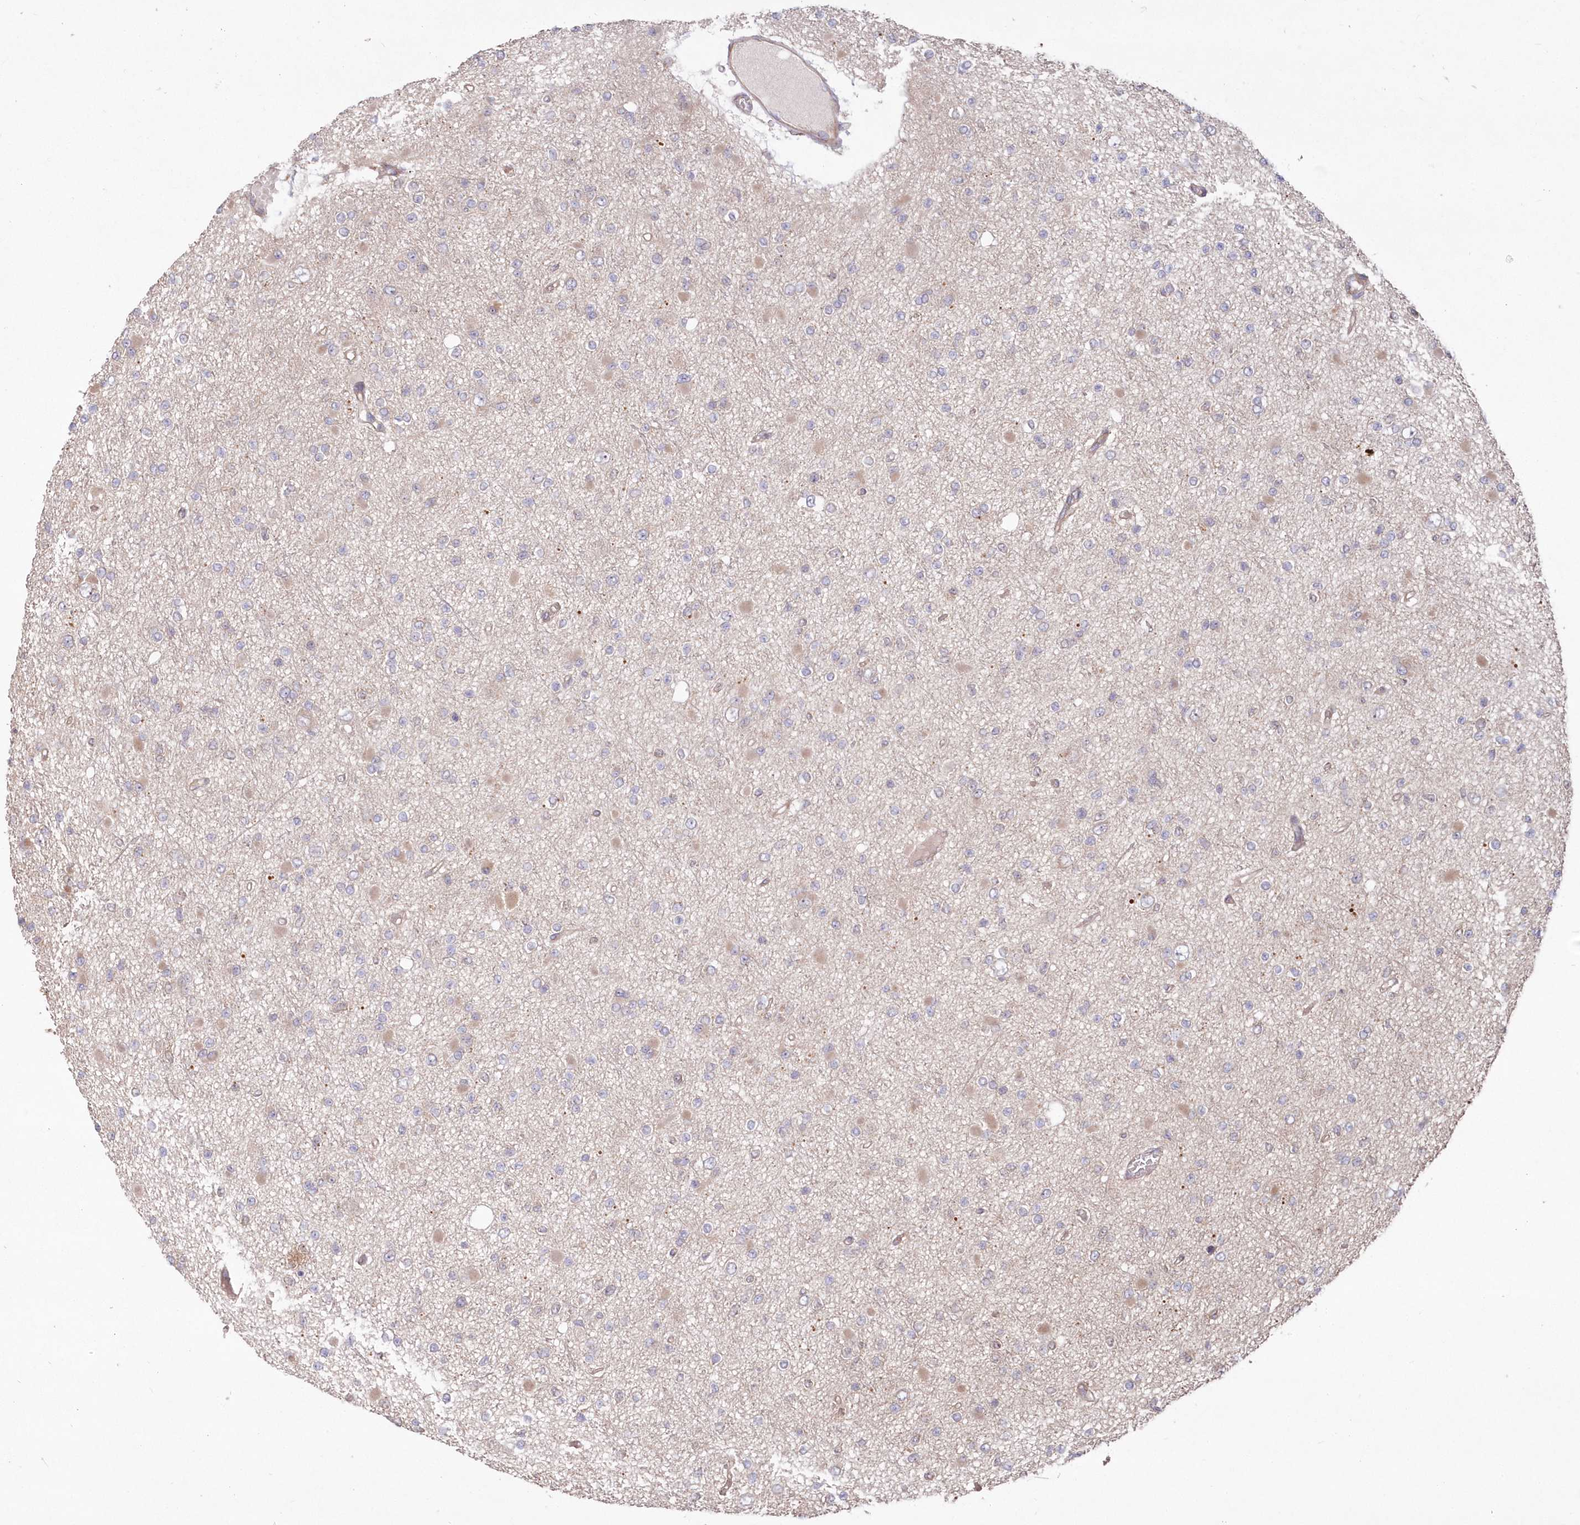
{"staining": {"intensity": "weak", "quantity": "<25%", "location": "cytoplasmic/membranous"}, "tissue": "glioma", "cell_type": "Tumor cells", "image_type": "cancer", "snomed": [{"axis": "morphology", "description": "Glioma, malignant, Low grade"}, {"axis": "topography", "description": "Brain"}], "caption": "Tumor cells show no significant protein staining in glioma.", "gene": "TBCA", "patient": {"sex": "female", "age": 22}}